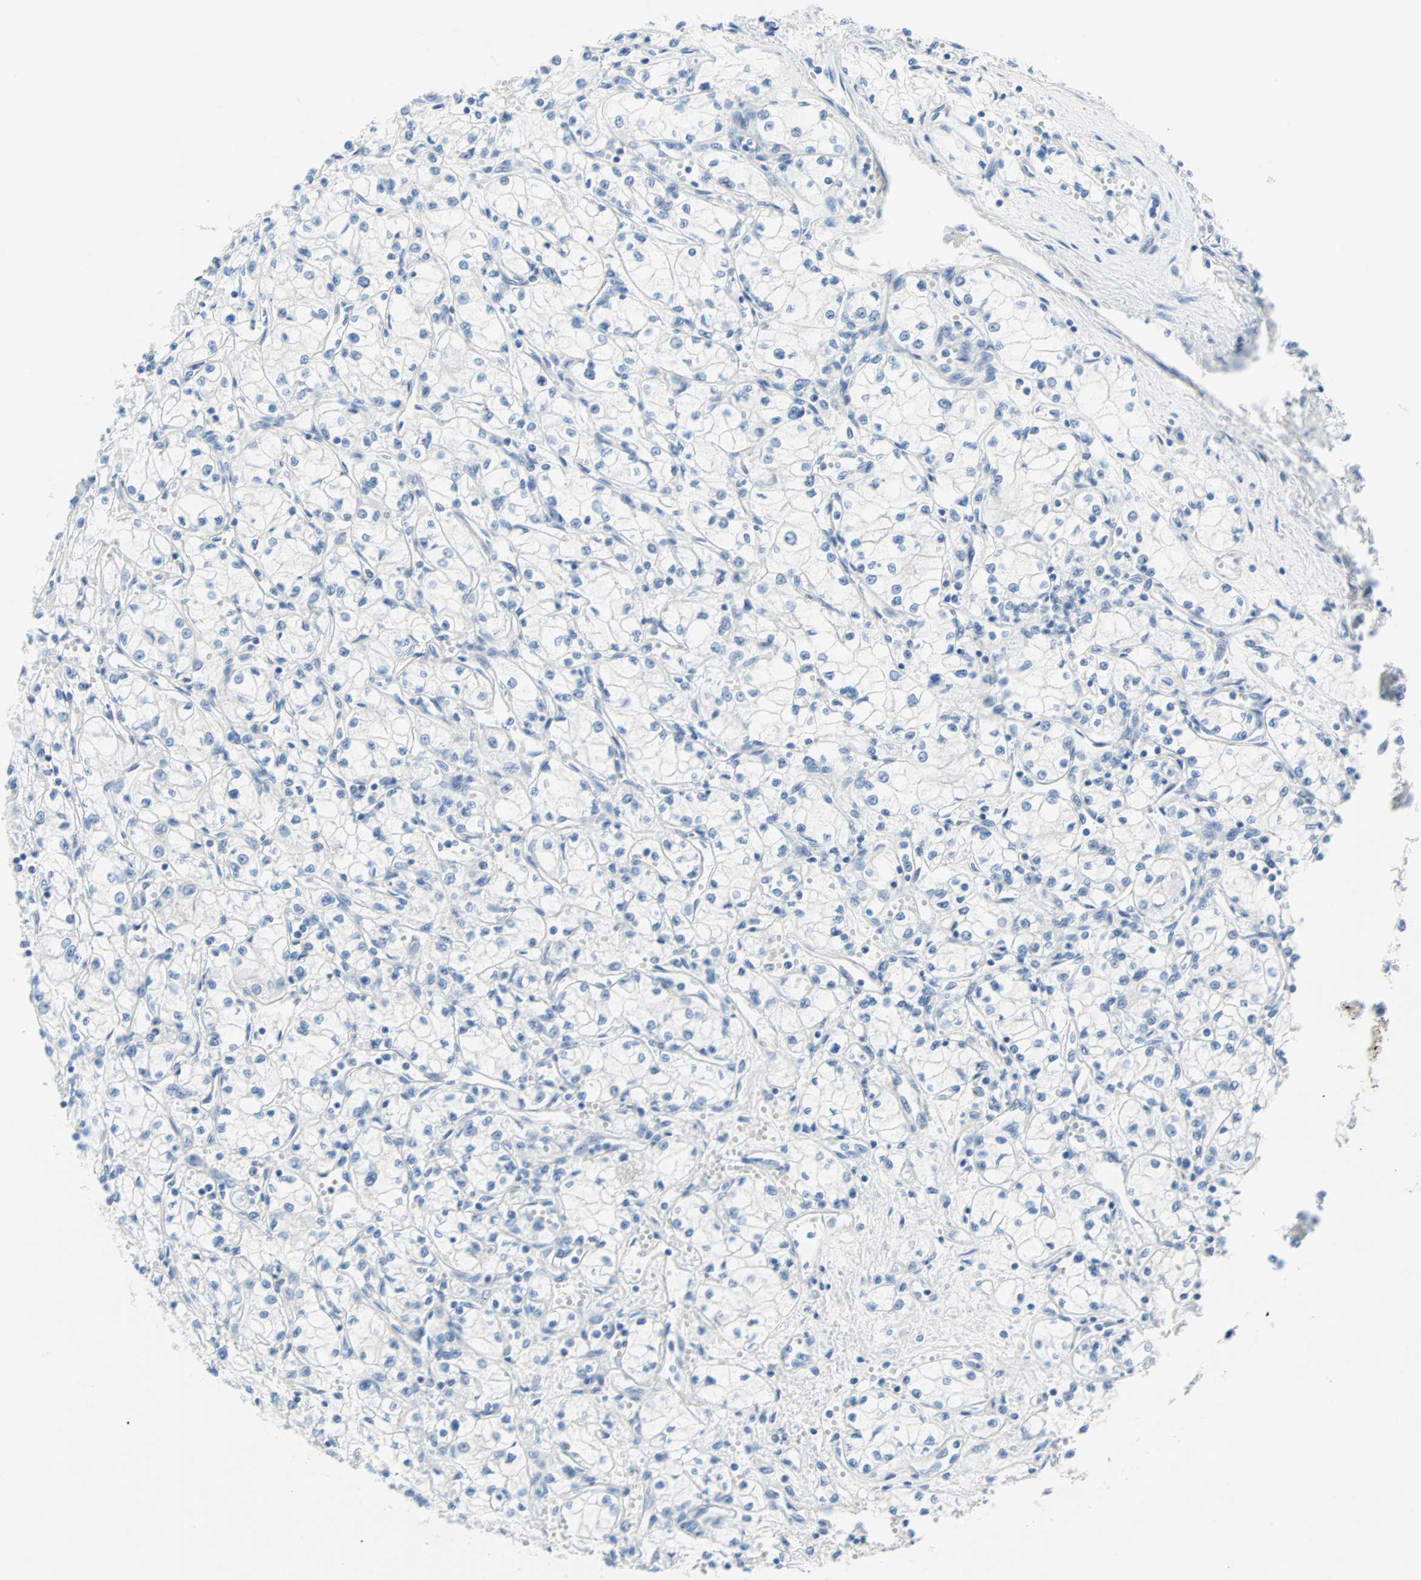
{"staining": {"intensity": "negative", "quantity": "none", "location": "none"}, "tissue": "renal cancer", "cell_type": "Tumor cells", "image_type": "cancer", "snomed": [{"axis": "morphology", "description": "Normal tissue, NOS"}, {"axis": "morphology", "description": "Adenocarcinoma, NOS"}, {"axis": "topography", "description": "Kidney"}], "caption": "This is a photomicrograph of immunohistochemistry staining of adenocarcinoma (renal), which shows no expression in tumor cells. Brightfield microscopy of immunohistochemistry stained with DAB (3,3'-diaminobenzidine) (brown) and hematoxylin (blue), captured at high magnification.", "gene": "PDPN", "patient": {"sex": "male", "age": 59}}